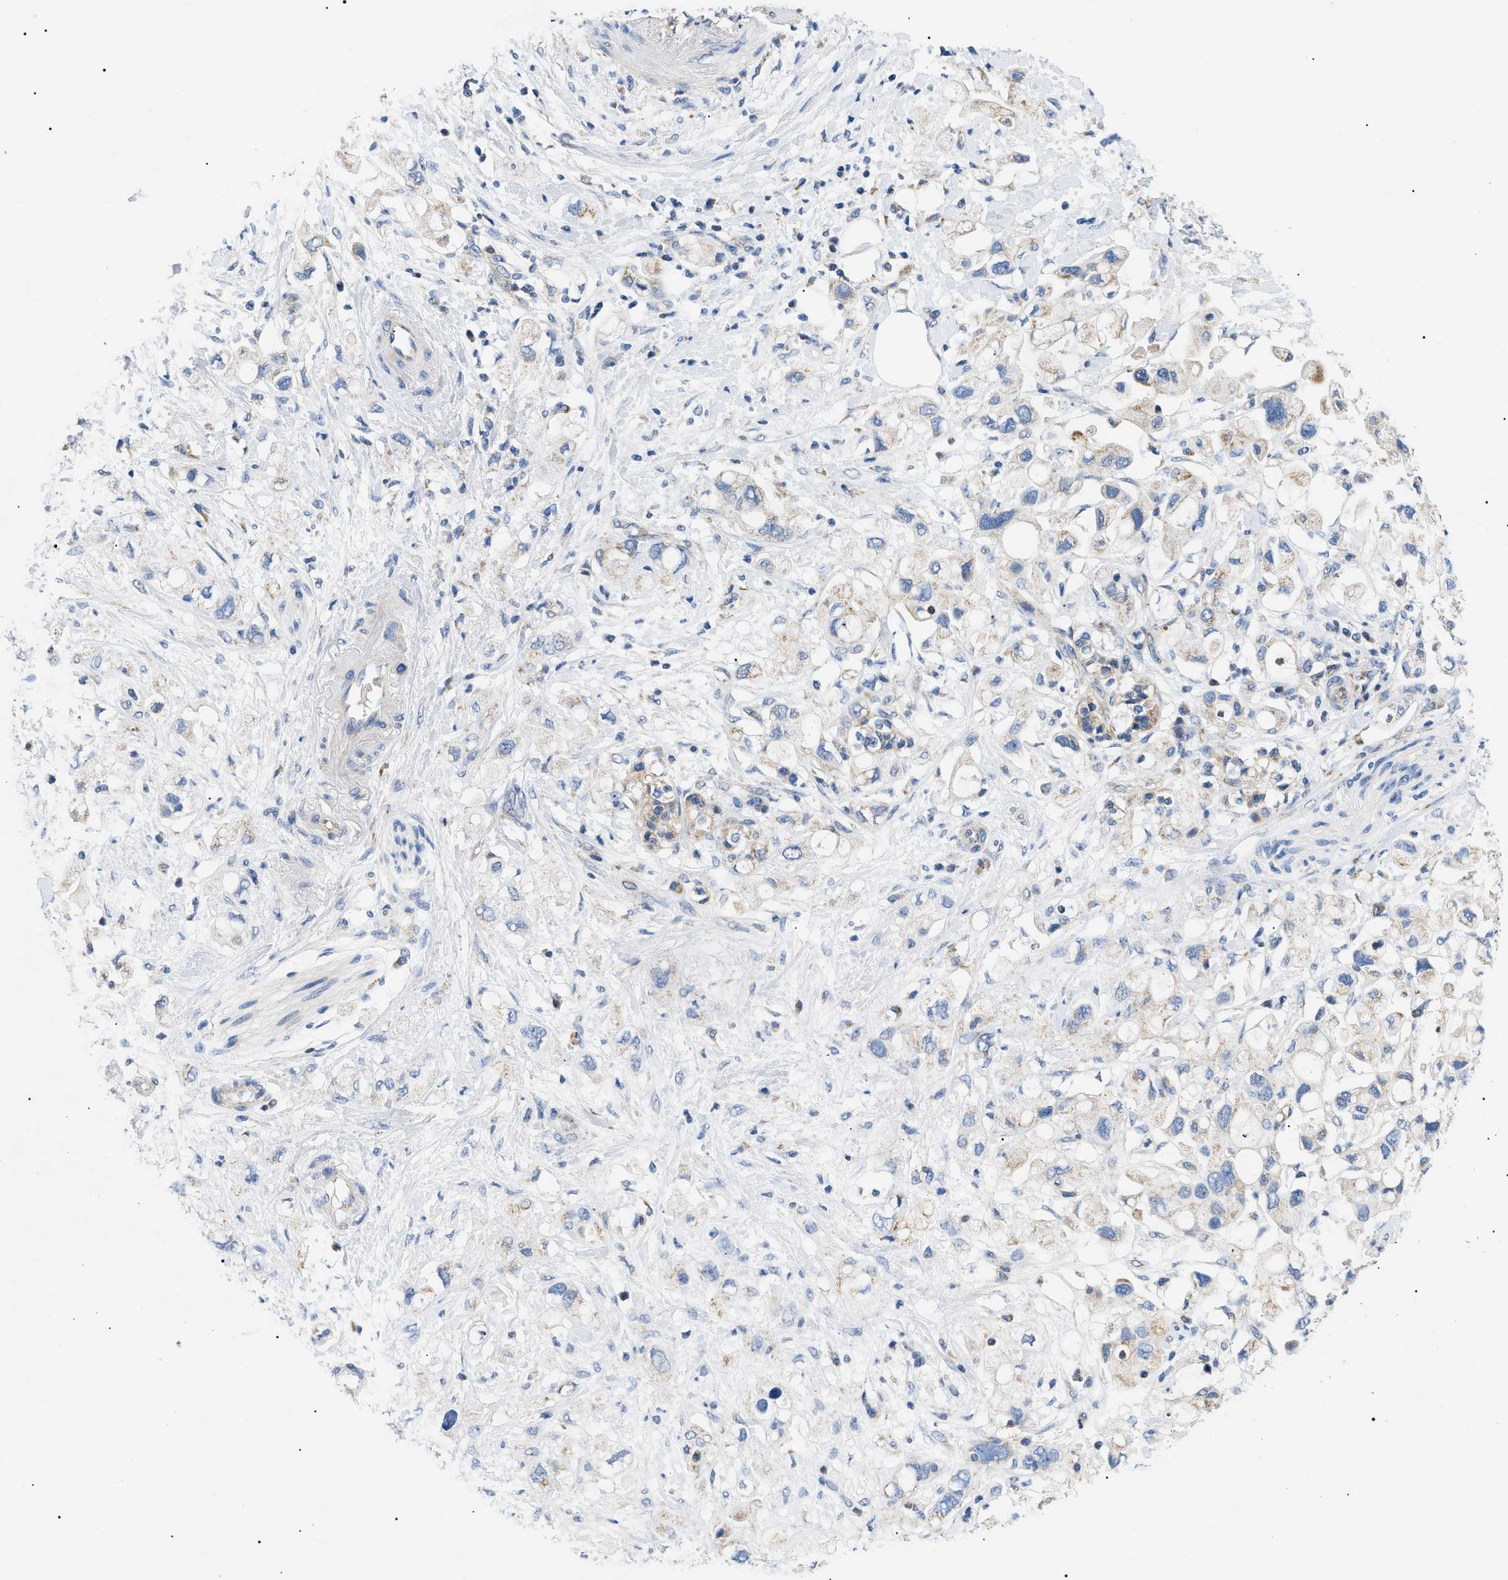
{"staining": {"intensity": "weak", "quantity": "25%-75%", "location": "cytoplasmic/membranous"}, "tissue": "pancreatic cancer", "cell_type": "Tumor cells", "image_type": "cancer", "snomed": [{"axis": "morphology", "description": "Adenocarcinoma, NOS"}, {"axis": "topography", "description": "Pancreas"}], "caption": "This histopathology image exhibits pancreatic cancer stained with IHC to label a protein in brown. The cytoplasmic/membranous of tumor cells show weak positivity for the protein. Nuclei are counter-stained blue.", "gene": "TOMM6", "patient": {"sex": "female", "age": 56}}